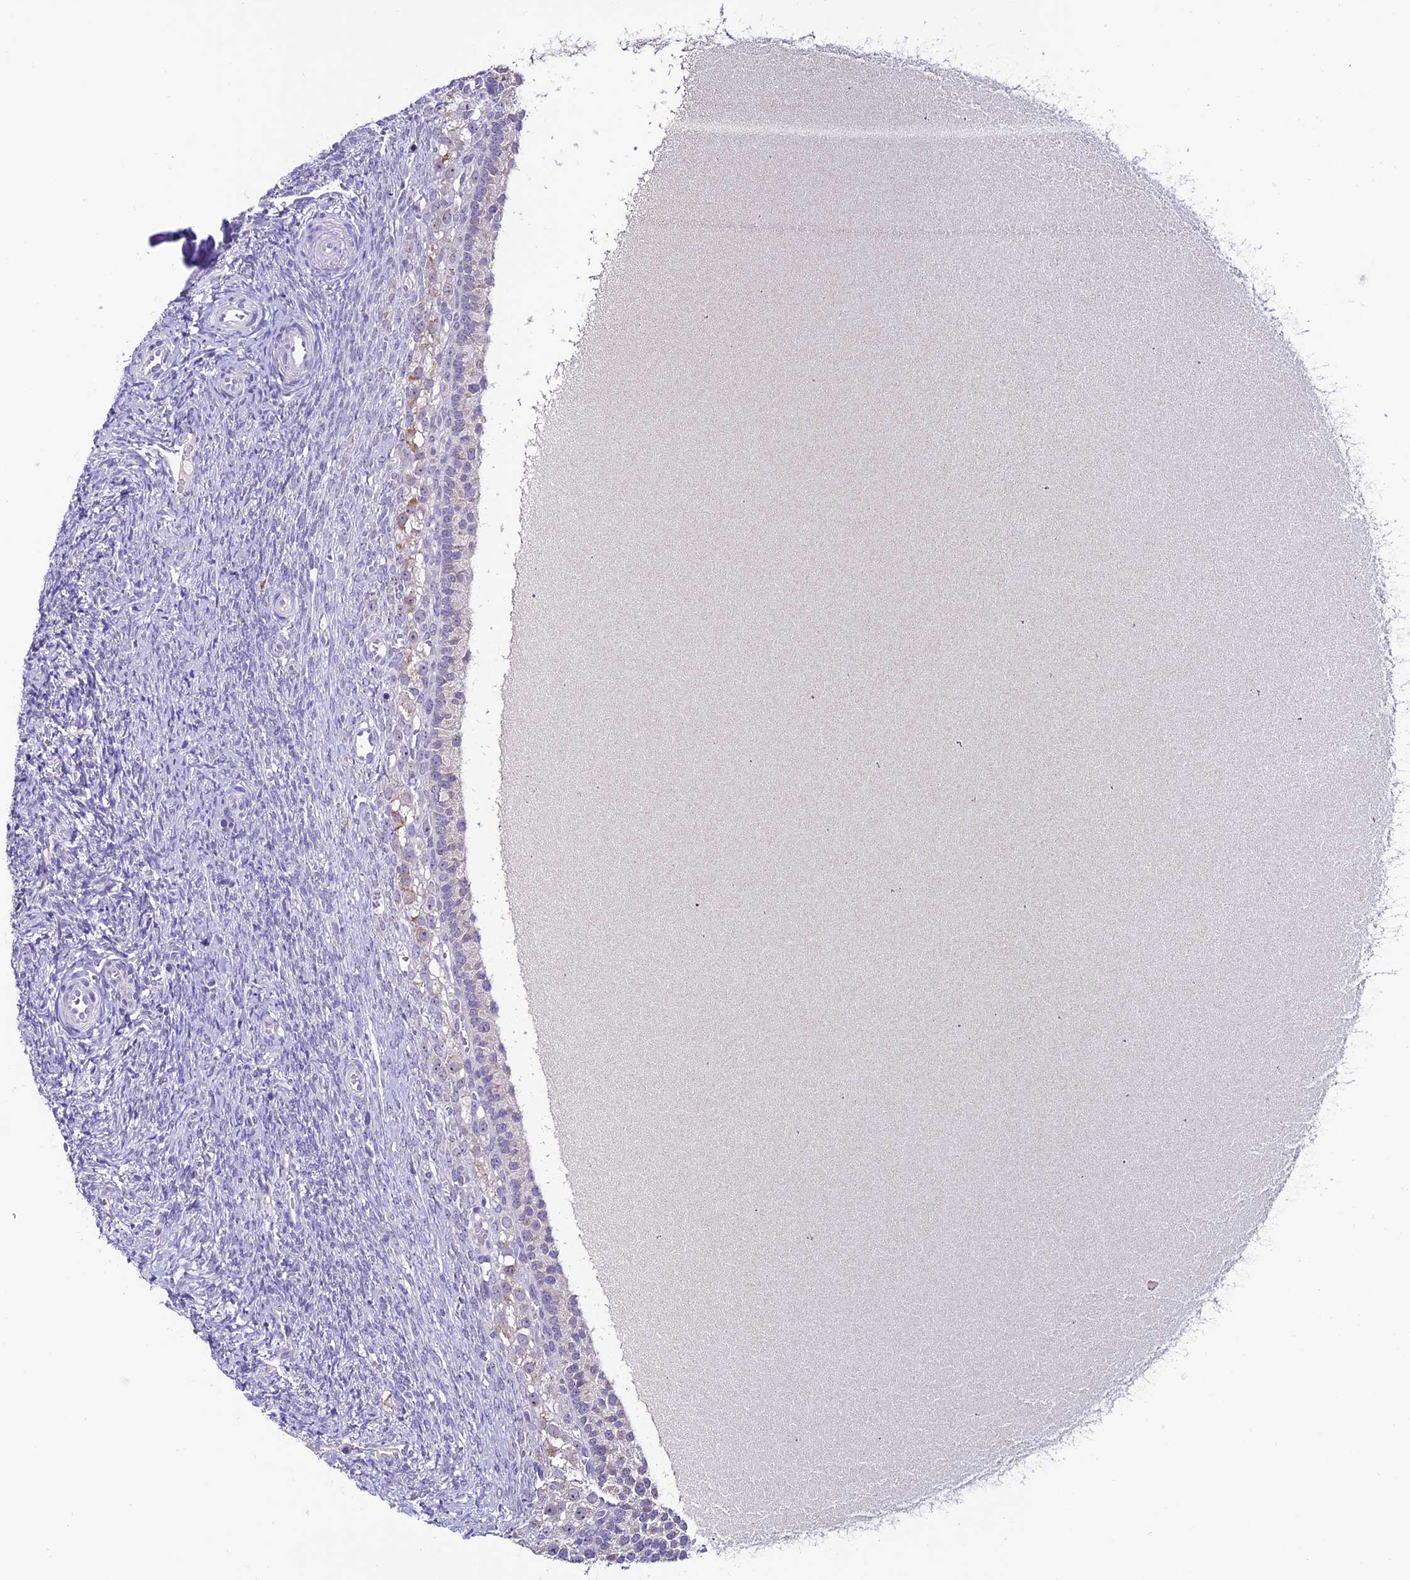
{"staining": {"intensity": "negative", "quantity": "none", "location": "none"}, "tissue": "ovary", "cell_type": "Ovarian stroma cells", "image_type": "normal", "snomed": [{"axis": "morphology", "description": "Normal tissue, NOS"}, {"axis": "topography", "description": "Ovary"}], "caption": "Immunohistochemistry (IHC) of normal ovary reveals no expression in ovarian stroma cells.", "gene": "SLC10A1", "patient": {"sex": "female", "age": 41}}